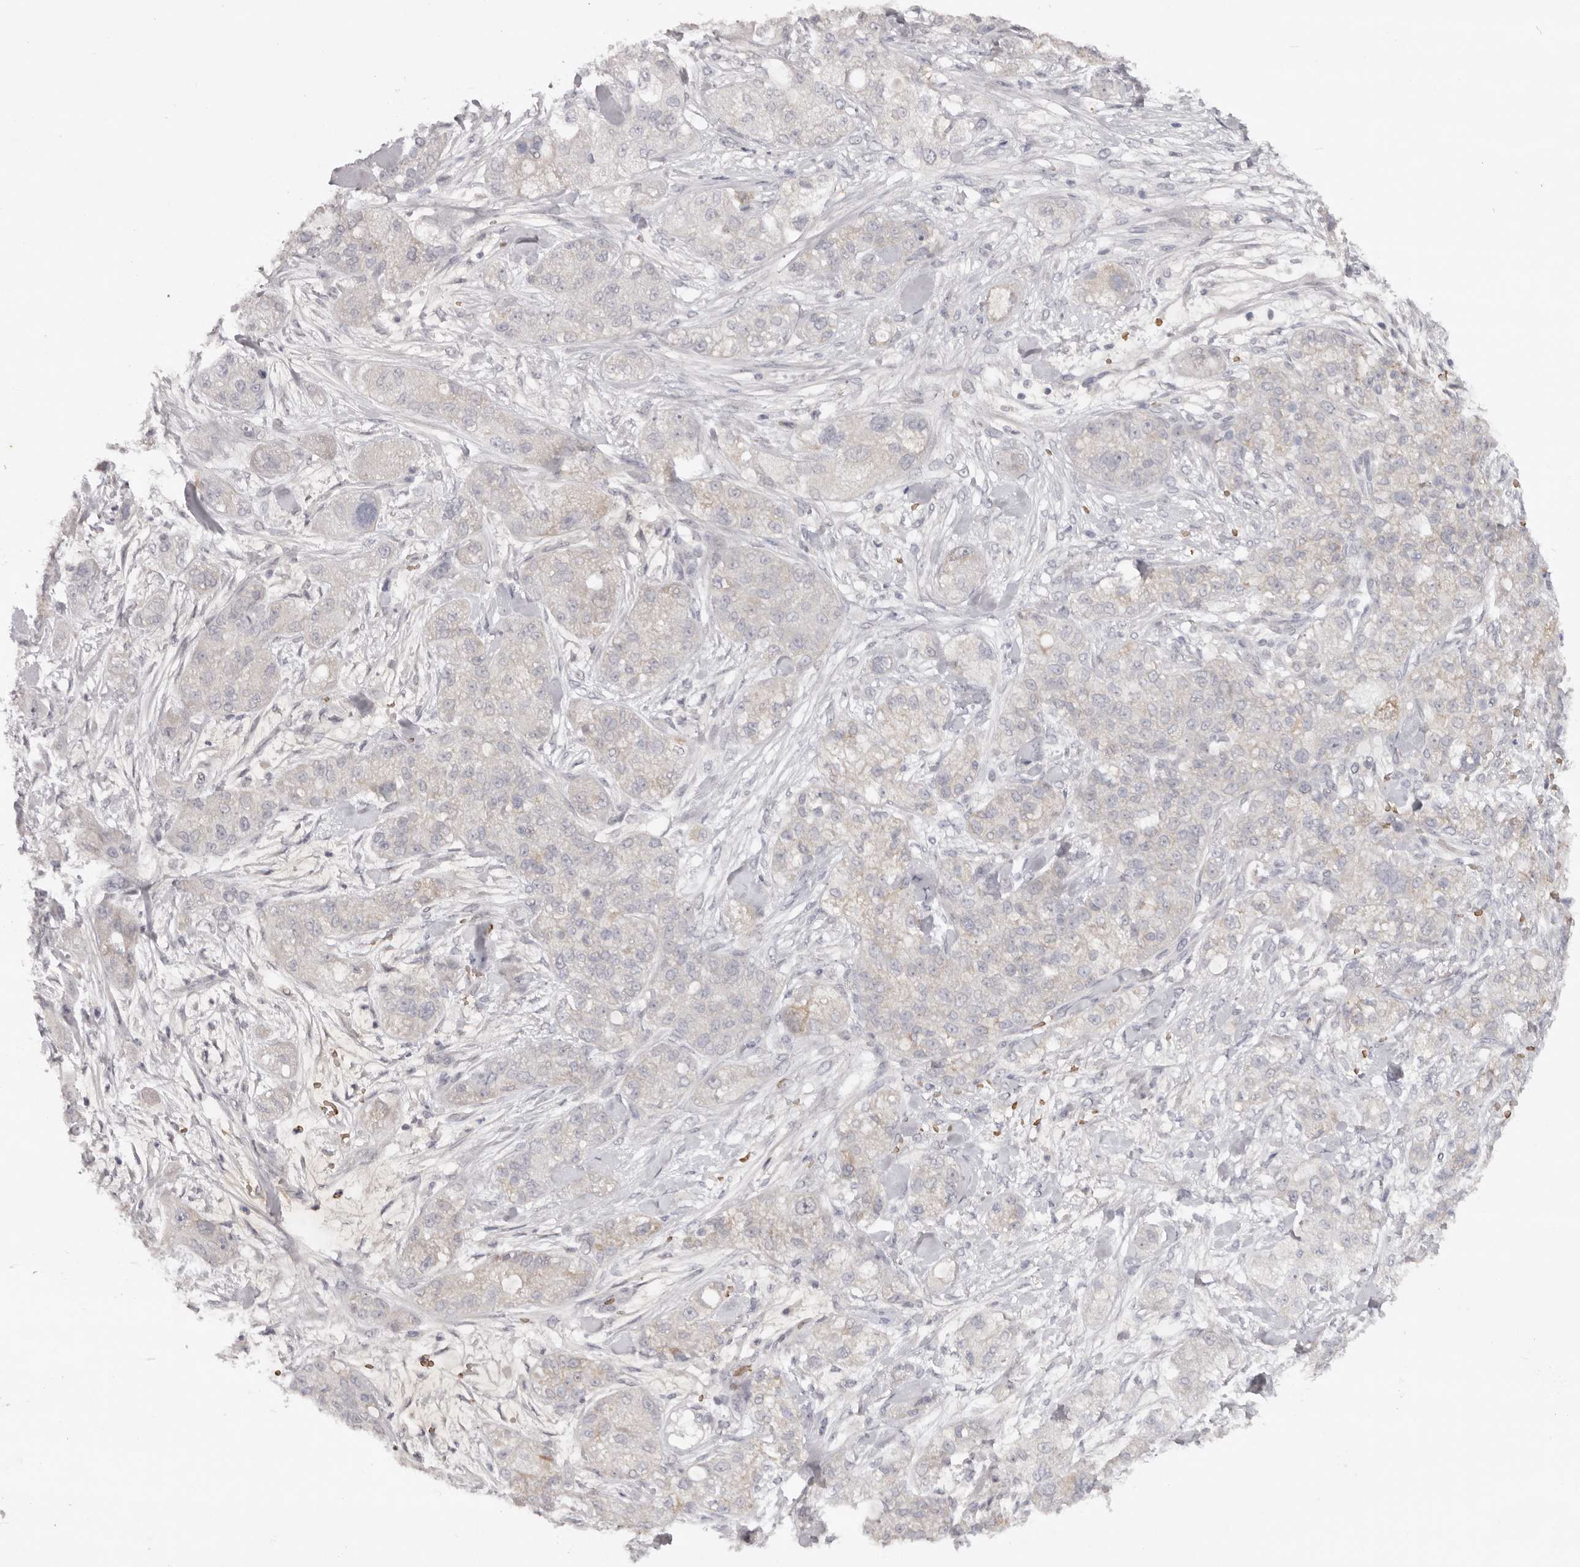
{"staining": {"intensity": "negative", "quantity": "none", "location": "none"}, "tissue": "pancreatic cancer", "cell_type": "Tumor cells", "image_type": "cancer", "snomed": [{"axis": "morphology", "description": "Adenocarcinoma, NOS"}, {"axis": "topography", "description": "Pancreas"}], "caption": "A micrograph of adenocarcinoma (pancreatic) stained for a protein exhibits no brown staining in tumor cells.", "gene": "TNR", "patient": {"sex": "female", "age": 78}}